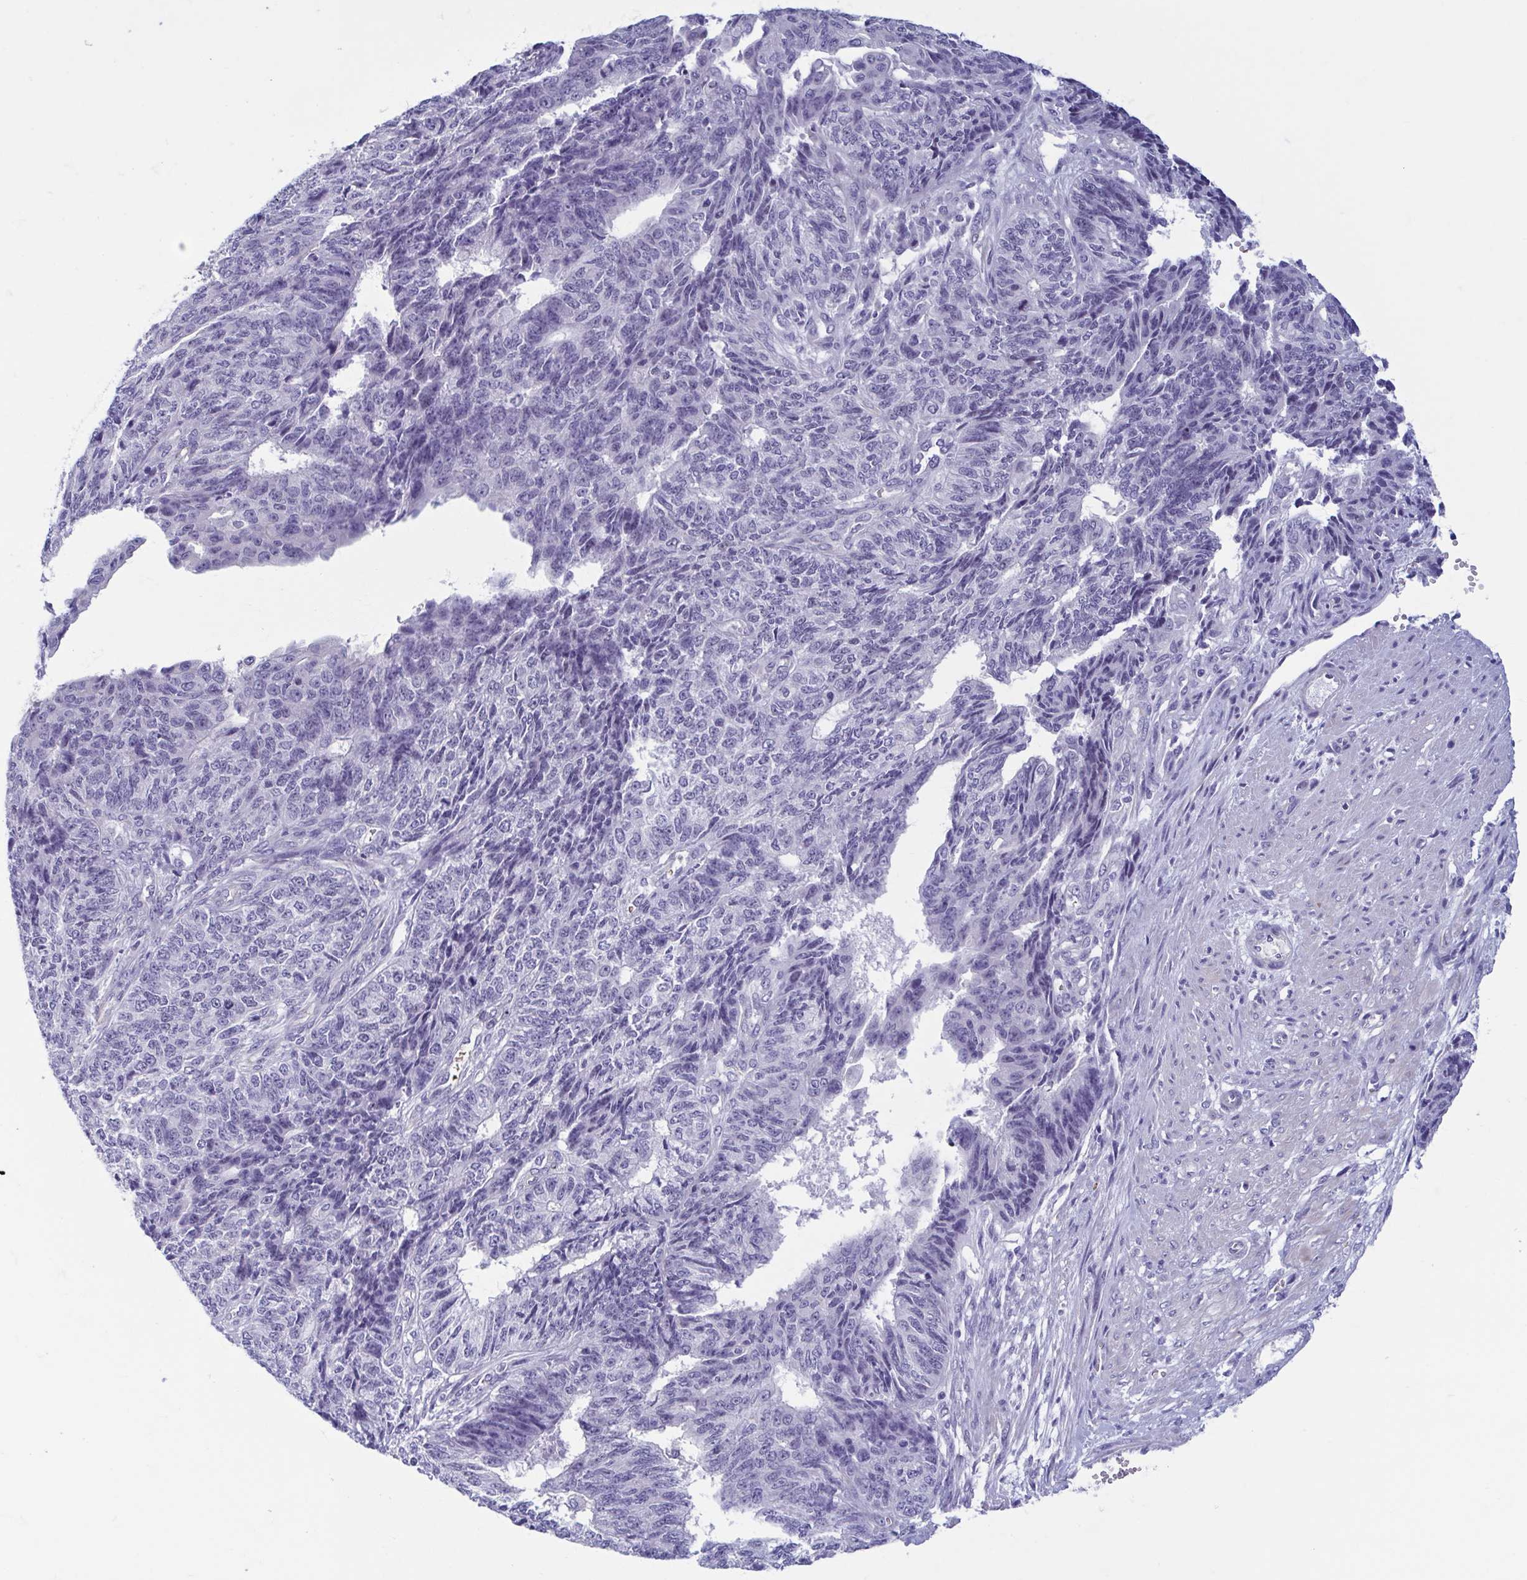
{"staining": {"intensity": "negative", "quantity": "none", "location": "none"}, "tissue": "endometrial cancer", "cell_type": "Tumor cells", "image_type": "cancer", "snomed": [{"axis": "morphology", "description": "Adenocarcinoma, NOS"}, {"axis": "topography", "description": "Endometrium"}], "caption": "IHC micrograph of neoplastic tissue: endometrial adenocarcinoma stained with DAB (3,3'-diaminobenzidine) reveals no significant protein positivity in tumor cells.", "gene": "MORC4", "patient": {"sex": "female", "age": 32}}